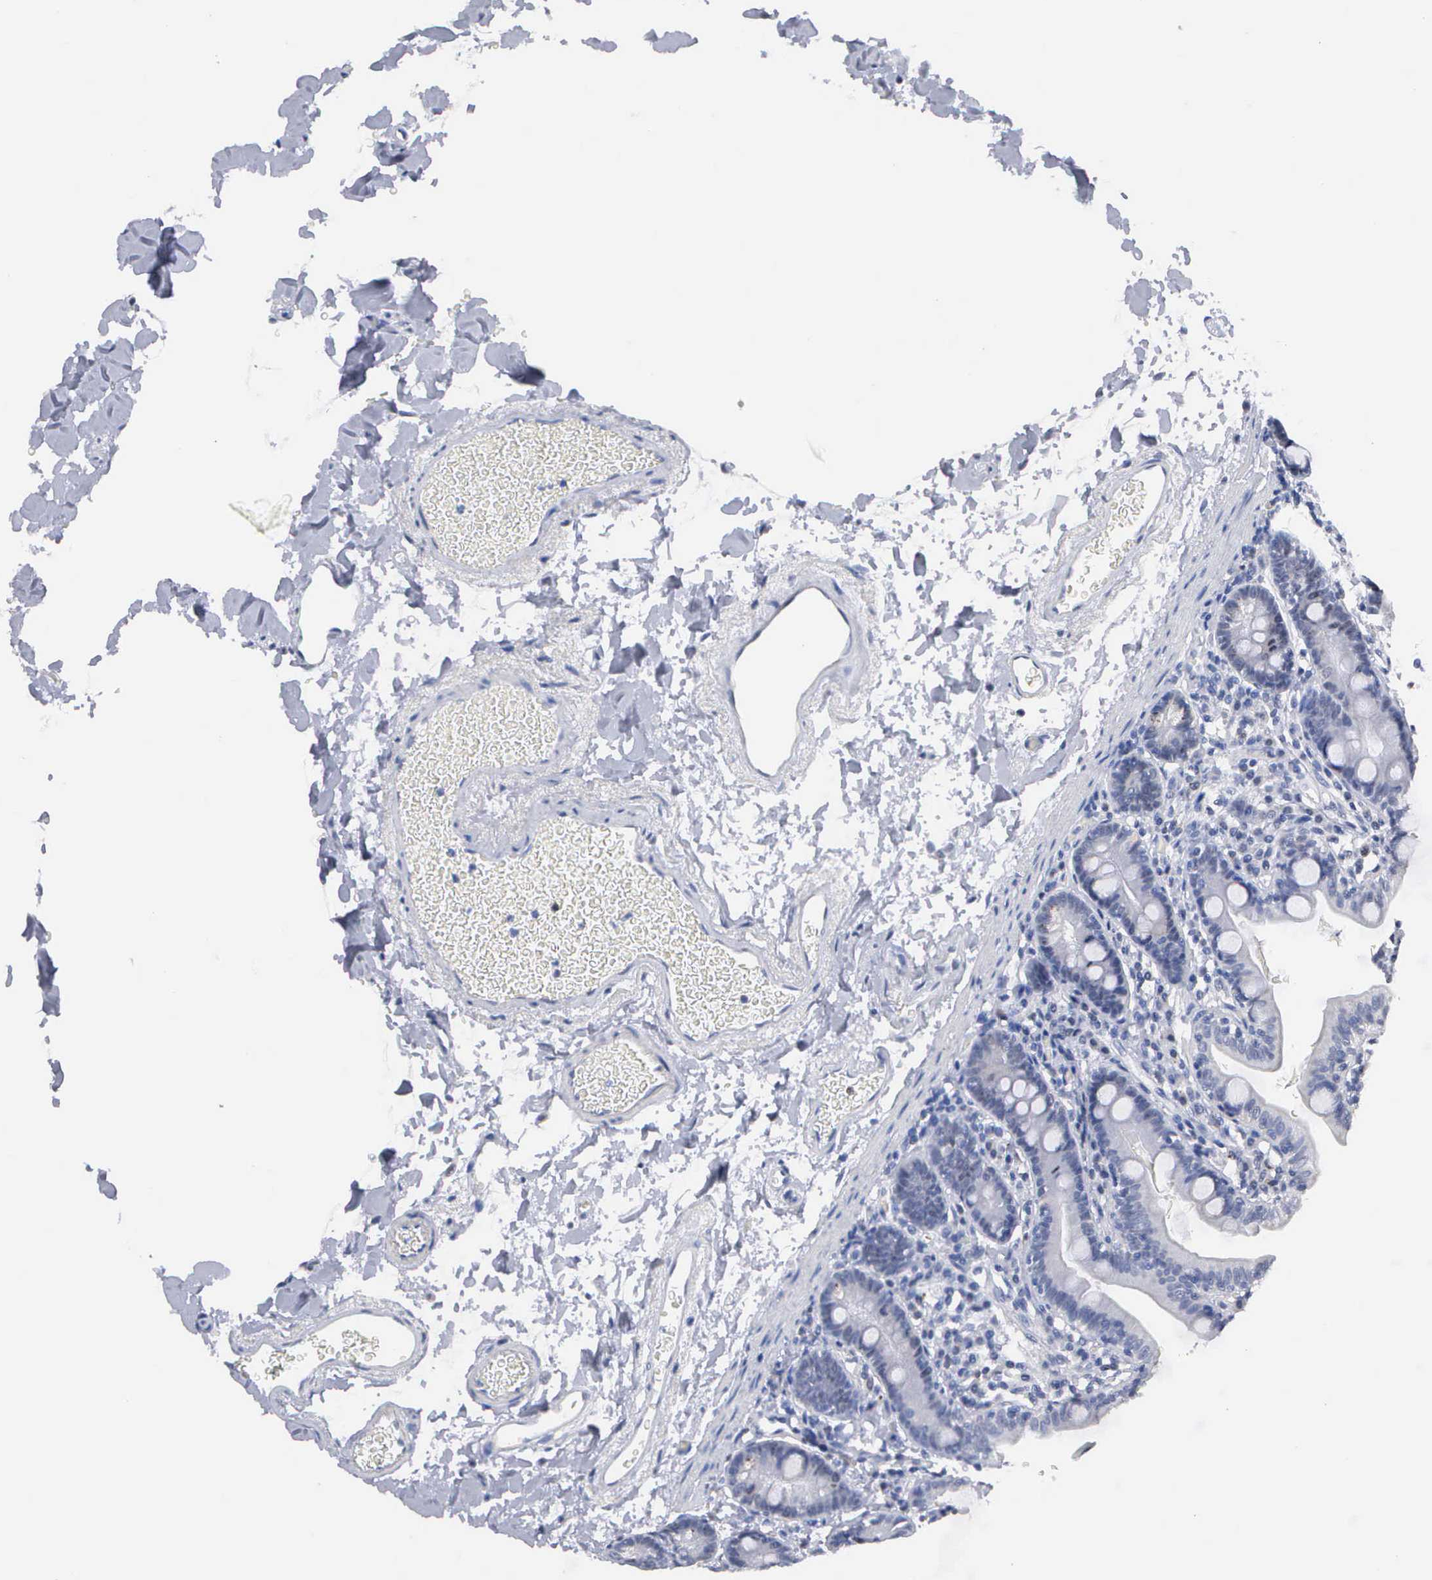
{"staining": {"intensity": "weak", "quantity": "25%-75%", "location": "nuclear"}, "tissue": "duodenum", "cell_type": "Glandular cells", "image_type": "normal", "snomed": [{"axis": "morphology", "description": "Normal tissue, NOS"}, {"axis": "topography", "description": "Duodenum"}], "caption": "The immunohistochemical stain shows weak nuclear staining in glandular cells of benign duodenum.", "gene": "KDM6A", "patient": {"sex": "male", "age": 70}}